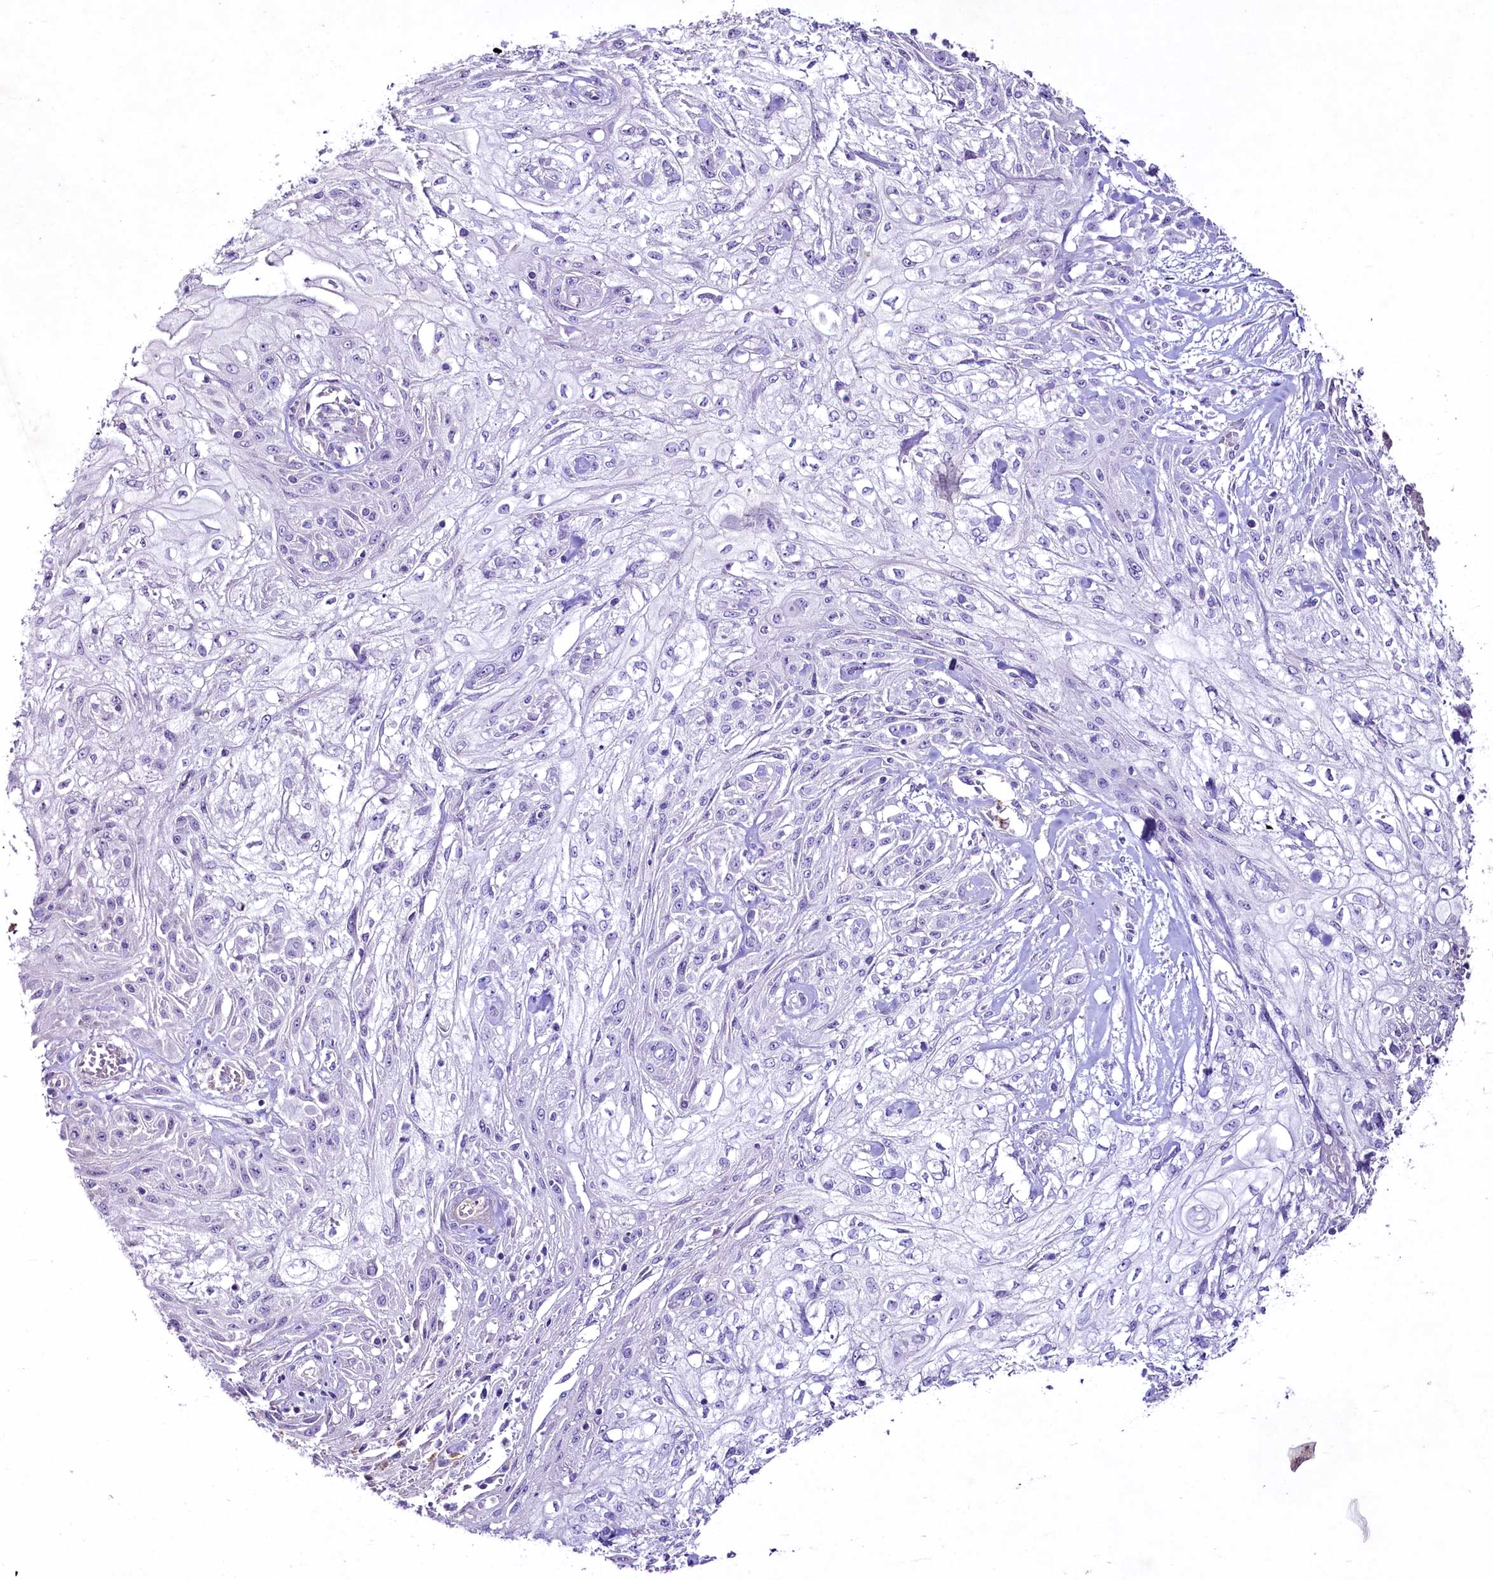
{"staining": {"intensity": "negative", "quantity": "none", "location": "none"}, "tissue": "skin cancer", "cell_type": "Tumor cells", "image_type": "cancer", "snomed": [{"axis": "morphology", "description": "Squamous cell carcinoma, NOS"}, {"axis": "morphology", "description": "Squamous cell carcinoma, metastatic, NOS"}, {"axis": "topography", "description": "Skin"}, {"axis": "topography", "description": "Lymph node"}], "caption": "An image of skin metastatic squamous cell carcinoma stained for a protein exhibits no brown staining in tumor cells.", "gene": "FAM209B", "patient": {"sex": "male", "age": 75}}